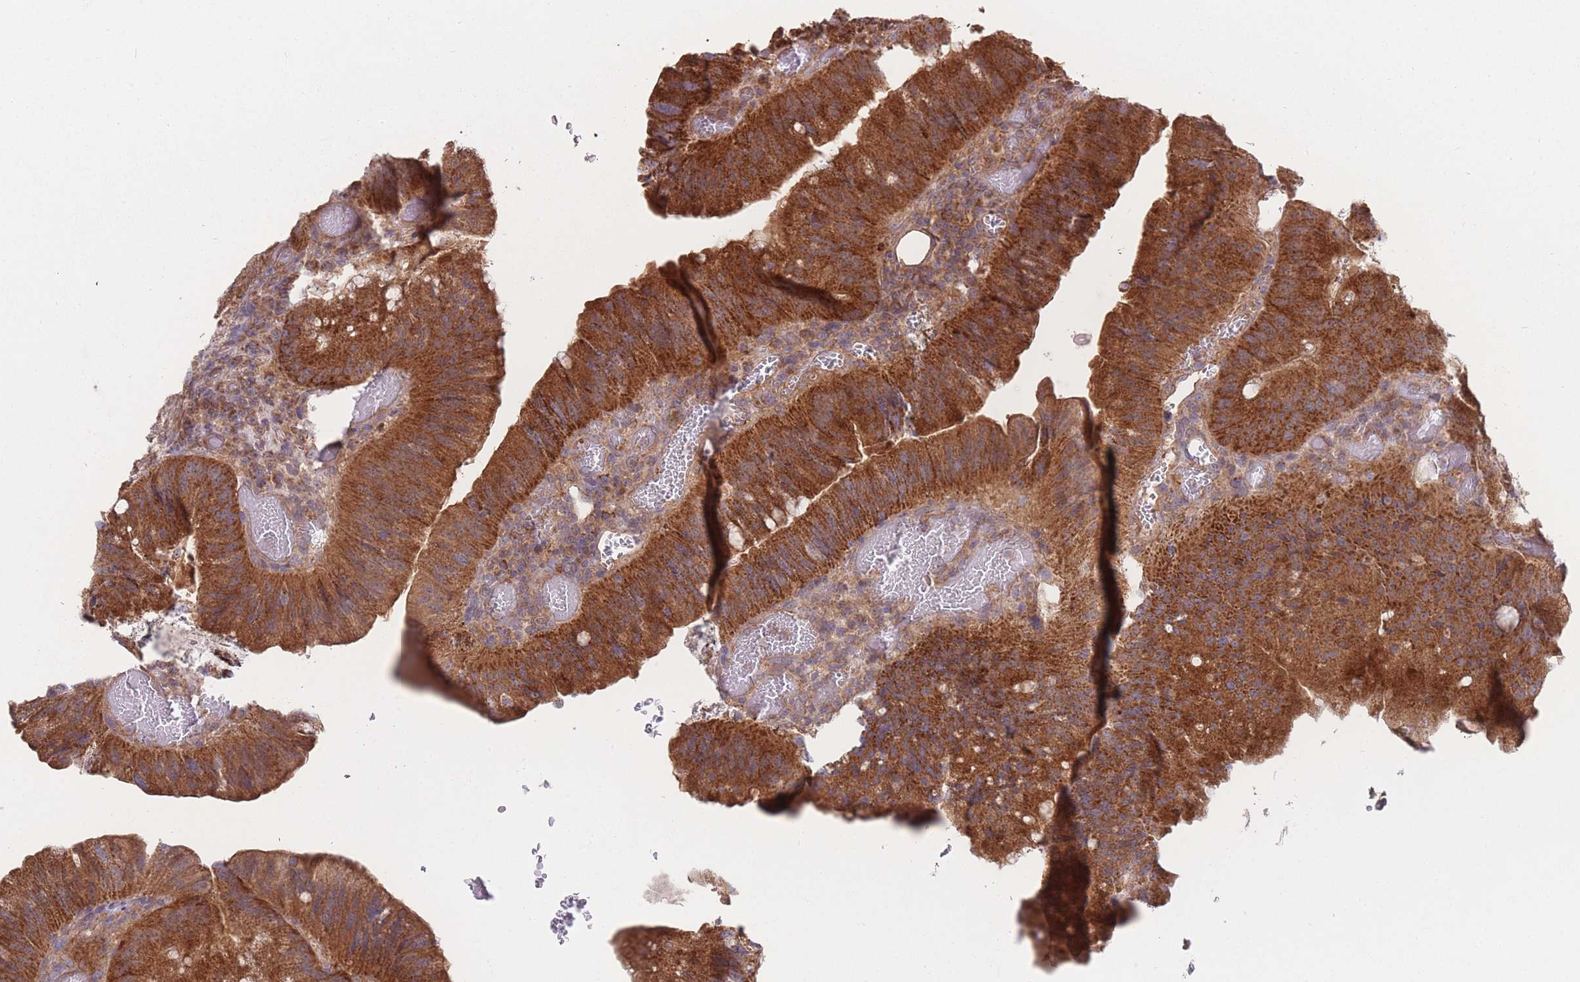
{"staining": {"intensity": "strong", "quantity": ">75%", "location": "cytoplasmic/membranous"}, "tissue": "colorectal cancer", "cell_type": "Tumor cells", "image_type": "cancer", "snomed": [{"axis": "morphology", "description": "Adenocarcinoma, NOS"}, {"axis": "topography", "description": "Colon"}], "caption": "IHC (DAB (3,3'-diaminobenzidine)) staining of human colorectal cancer (adenocarcinoma) reveals strong cytoplasmic/membranous protein expression in approximately >75% of tumor cells.", "gene": "MRPS18B", "patient": {"sex": "female", "age": 43}}